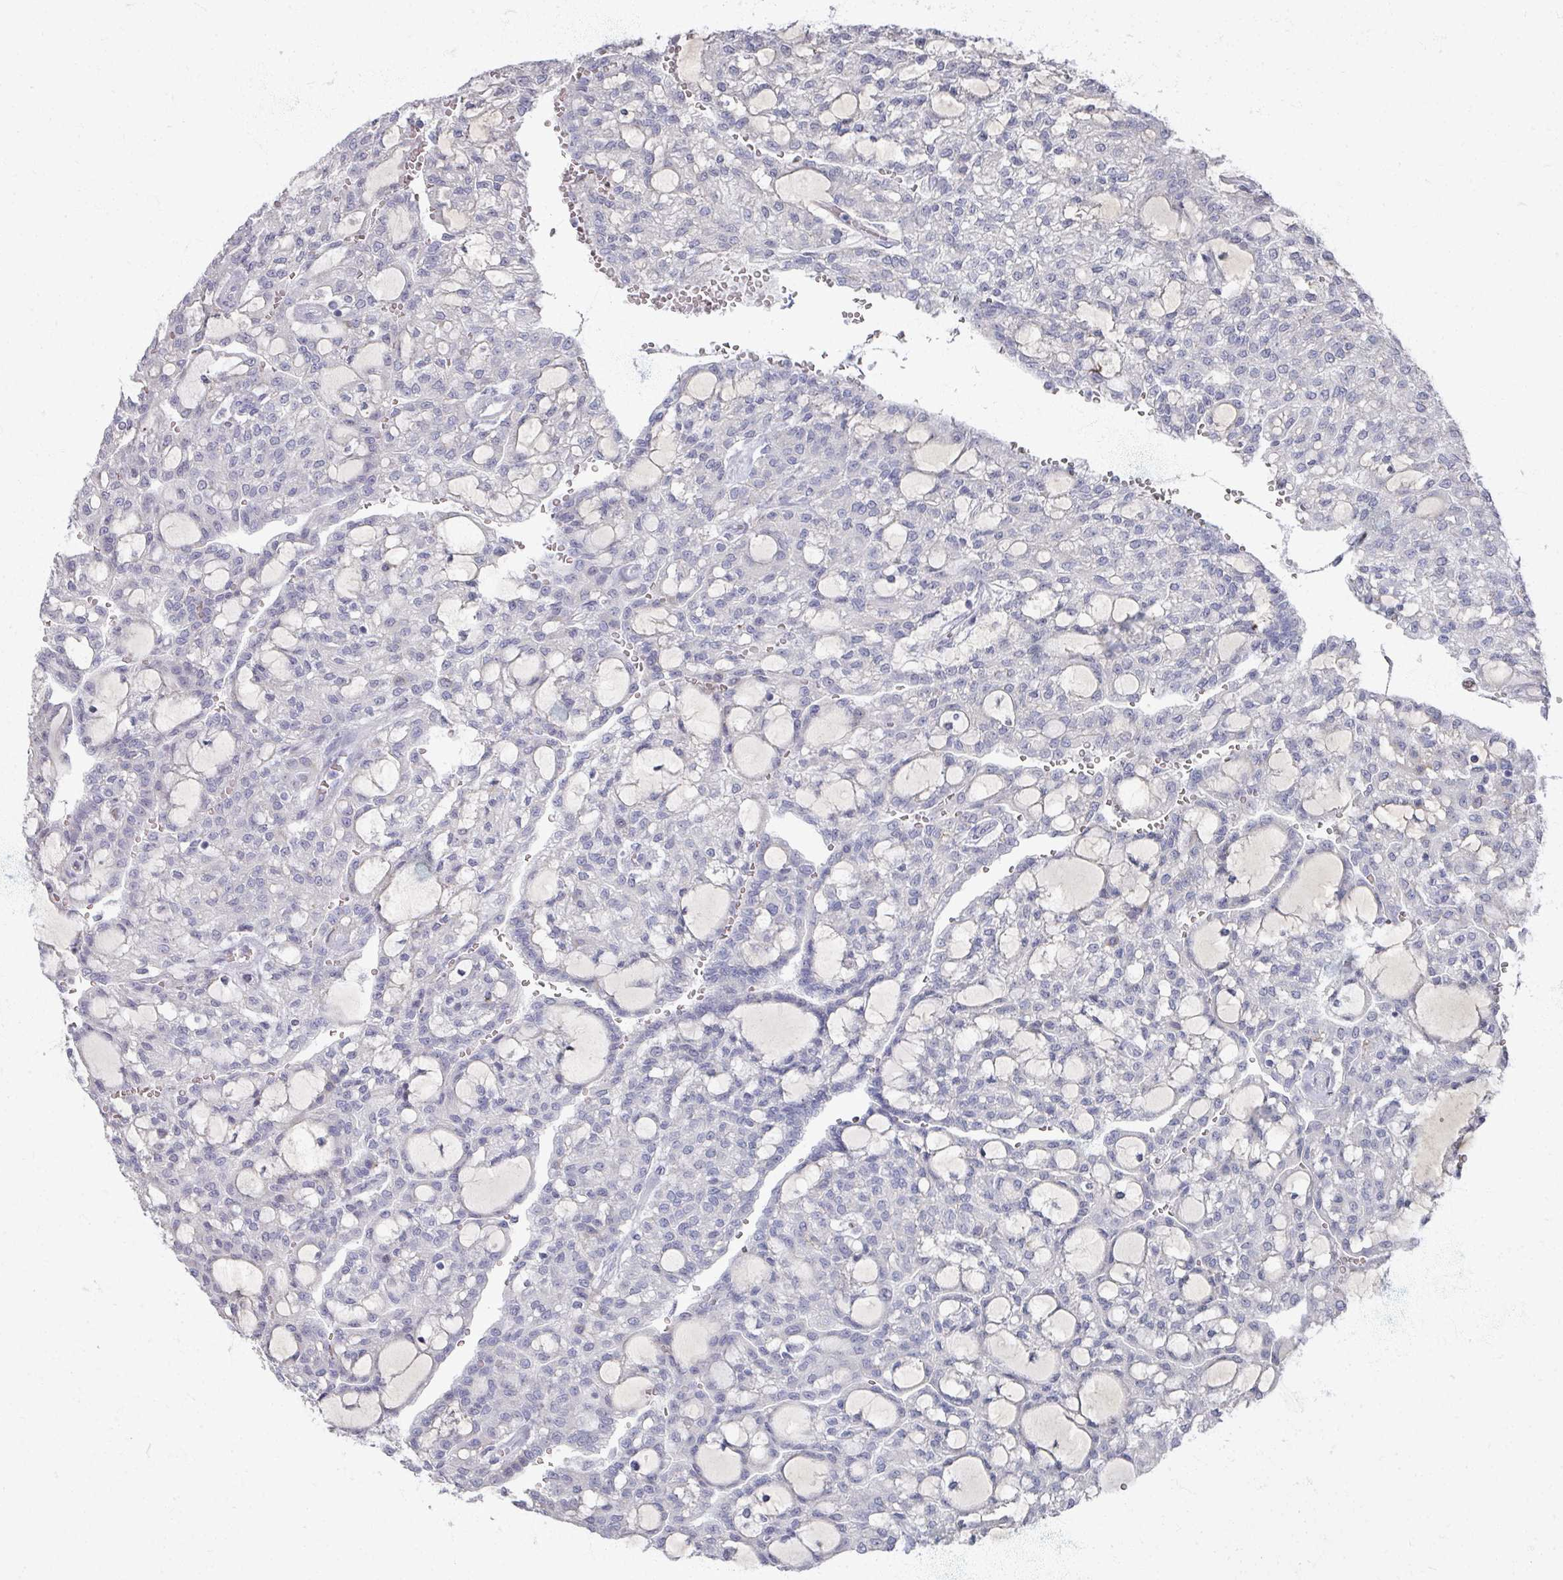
{"staining": {"intensity": "negative", "quantity": "none", "location": "none"}, "tissue": "renal cancer", "cell_type": "Tumor cells", "image_type": "cancer", "snomed": [{"axis": "morphology", "description": "Adenocarcinoma, NOS"}, {"axis": "topography", "description": "Kidney"}], "caption": "Immunohistochemistry micrograph of neoplastic tissue: human renal cancer stained with DAB (3,3'-diaminobenzidine) displays no significant protein staining in tumor cells. The staining is performed using DAB (3,3'-diaminobenzidine) brown chromogen with nuclei counter-stained in using hematoxylin.", "gene": "TTYH3", "patient": {"sex": "male", "age": 63}}